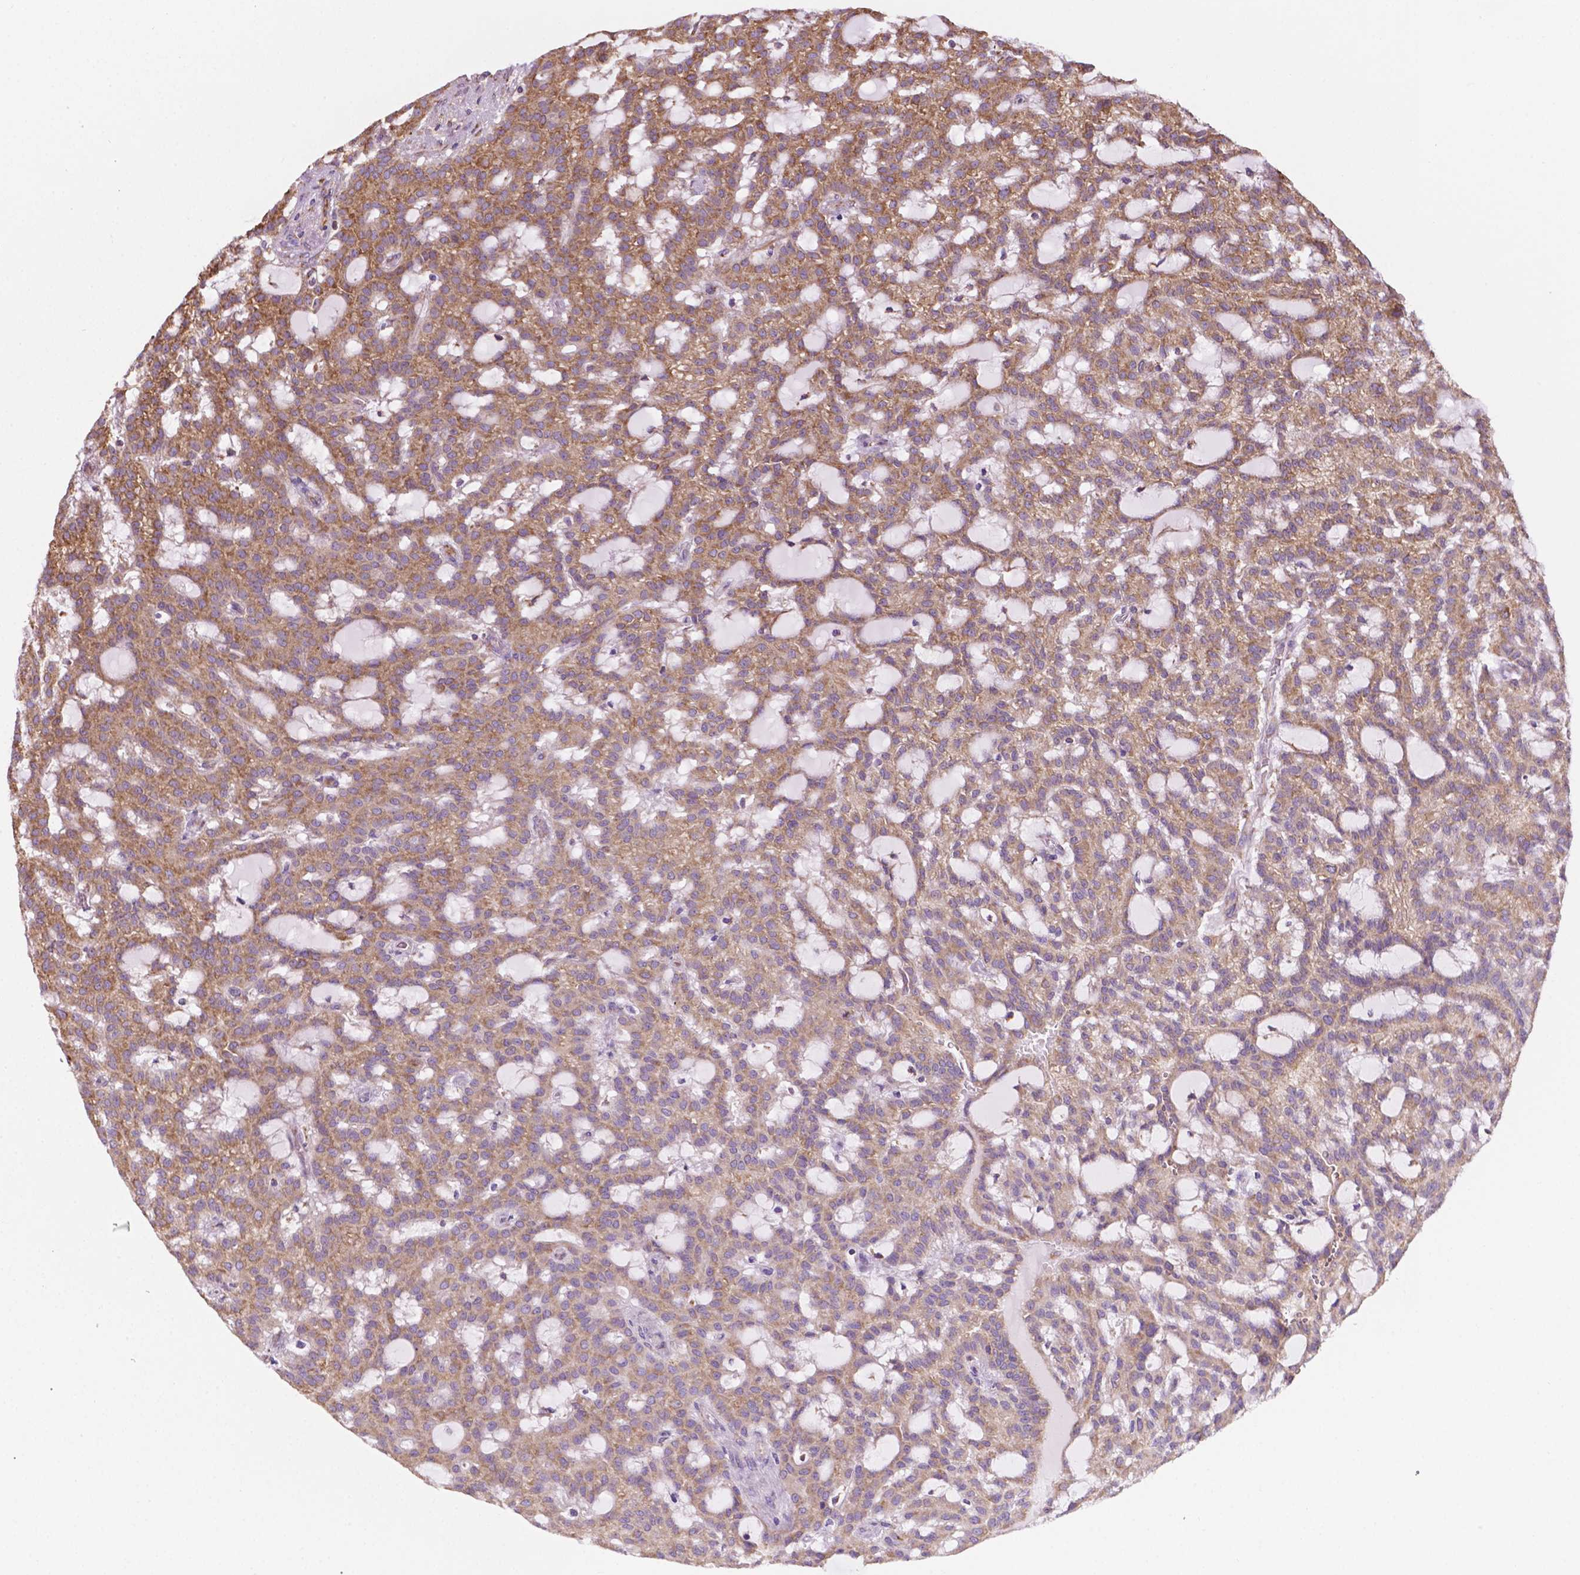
{"staining": {"intensity": "moderate", "quantity": ">75%", "location": "cytoplasmic/membranous"}, "tissue": "renal cancer", "cell_type": "Tumor cells", "image_type": "cancer", "snomed": [{"axis": "morphology", "description": "Adenocarcinoma, NOS"}, {"axis": "topography", "description": "Kidney"}], "caption": "Human renal cancer (adenocarcinoma) stained for a protein (brown) displays moderate cytoplasmic/membranous positive expression in about >75% of tumor cells.", "gene": "RPL29", "patient": {"sex": "male", "age": 63}}